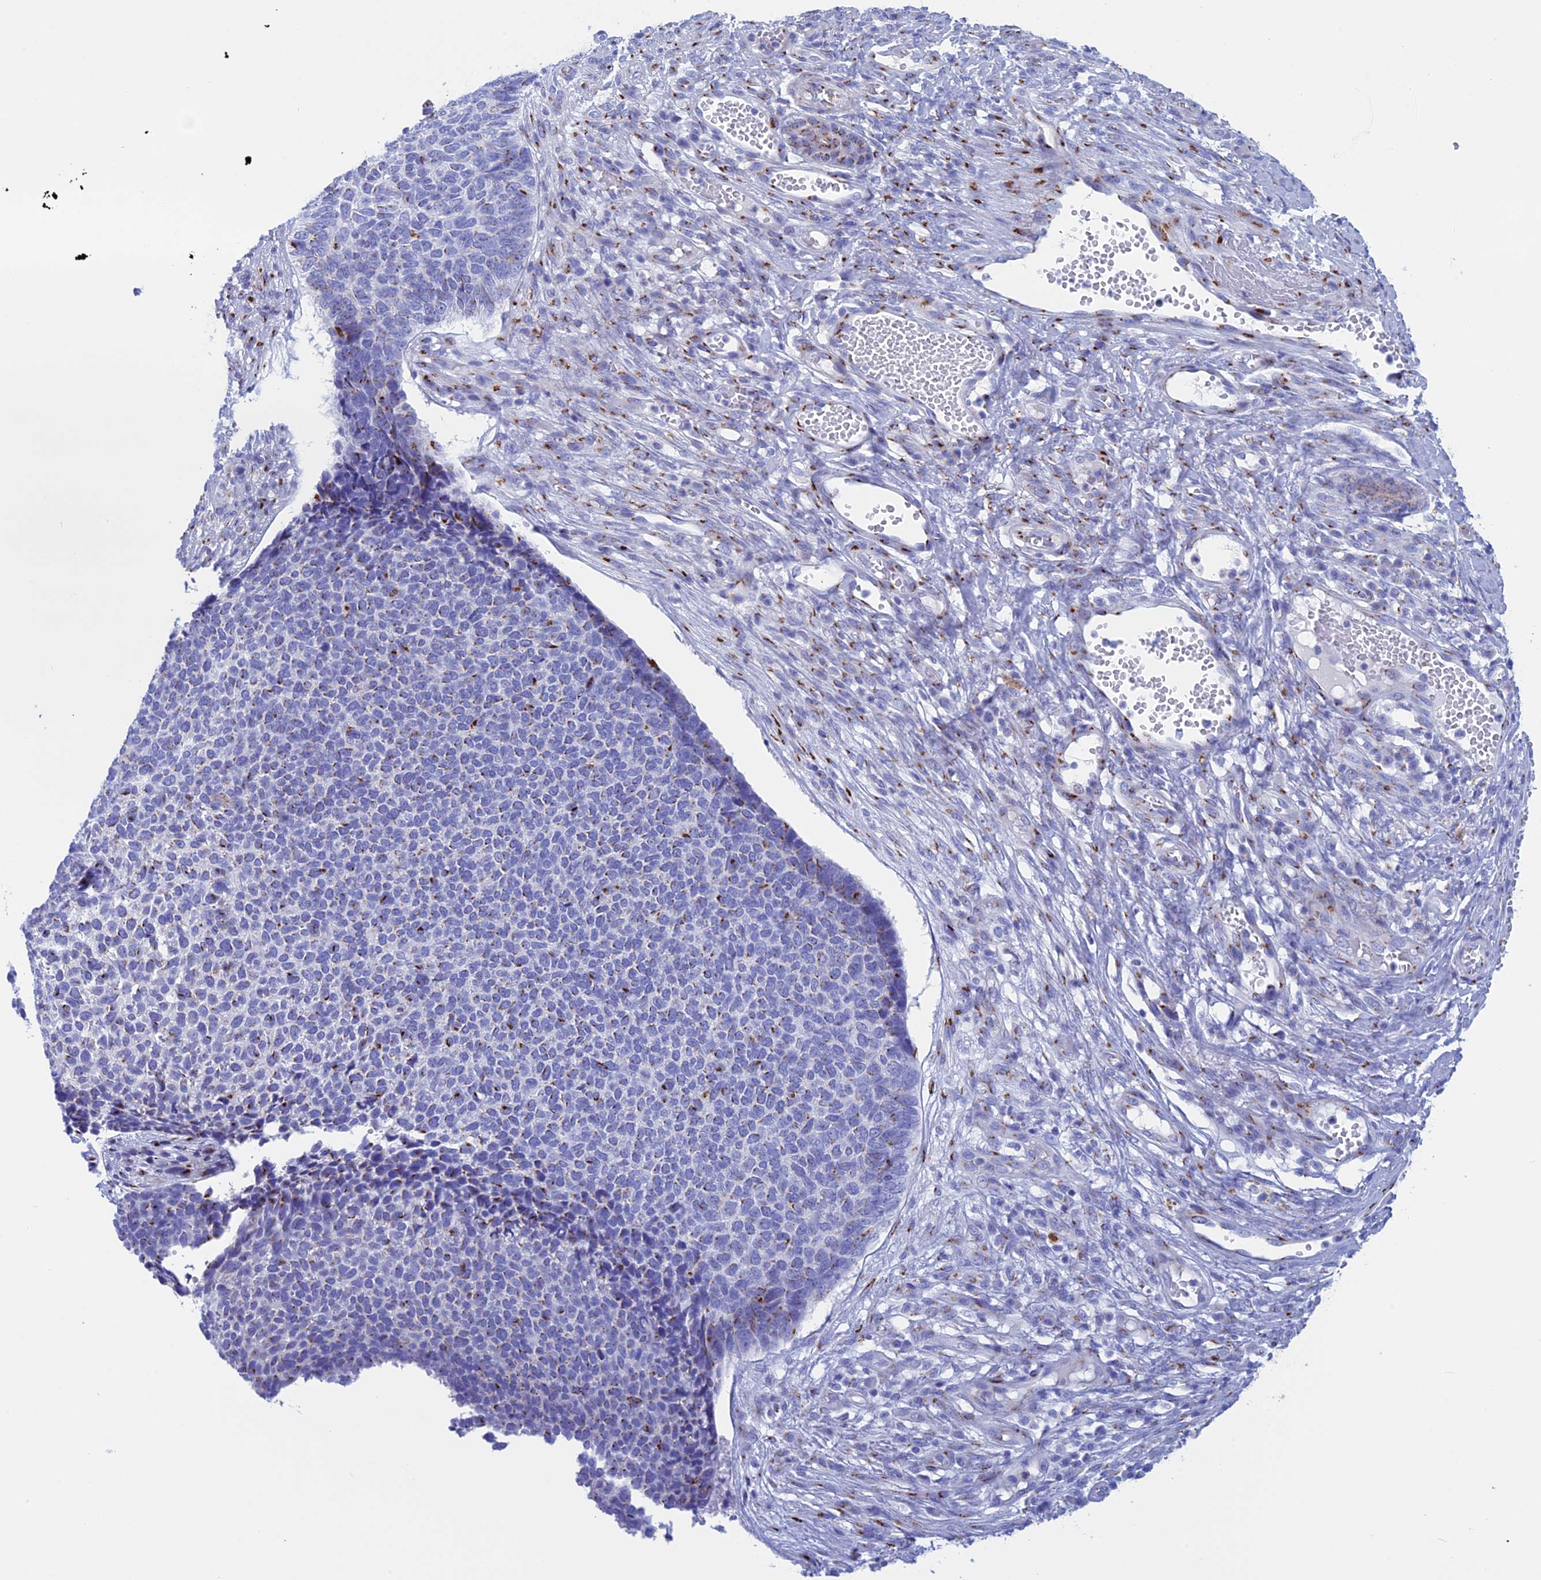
{"staining": {"intensity": "moderate", "quantity": "<25%", "location": "cytoplasmic/membranous"}, "tissue": "skin cancer", "cell_type": "Tumor cells", "image_type": "cancer", "snomed": [{"axis": "morphology", "description": "Basal cell carcinoma"}, {"axis": "topography", "description": "Skin"}], "caption": "An image of human skin basal cell carcinoma stained for a protein exhibits moderate cytoplasmic/membranous brown staining in tumor cells. The staining was performed using DAB, with brown indicating positive protein expression. Nuclei are stained blue with hematoxylin.", "gene": "ERICH4", "patient": {"sex": "female", "age": 84}}